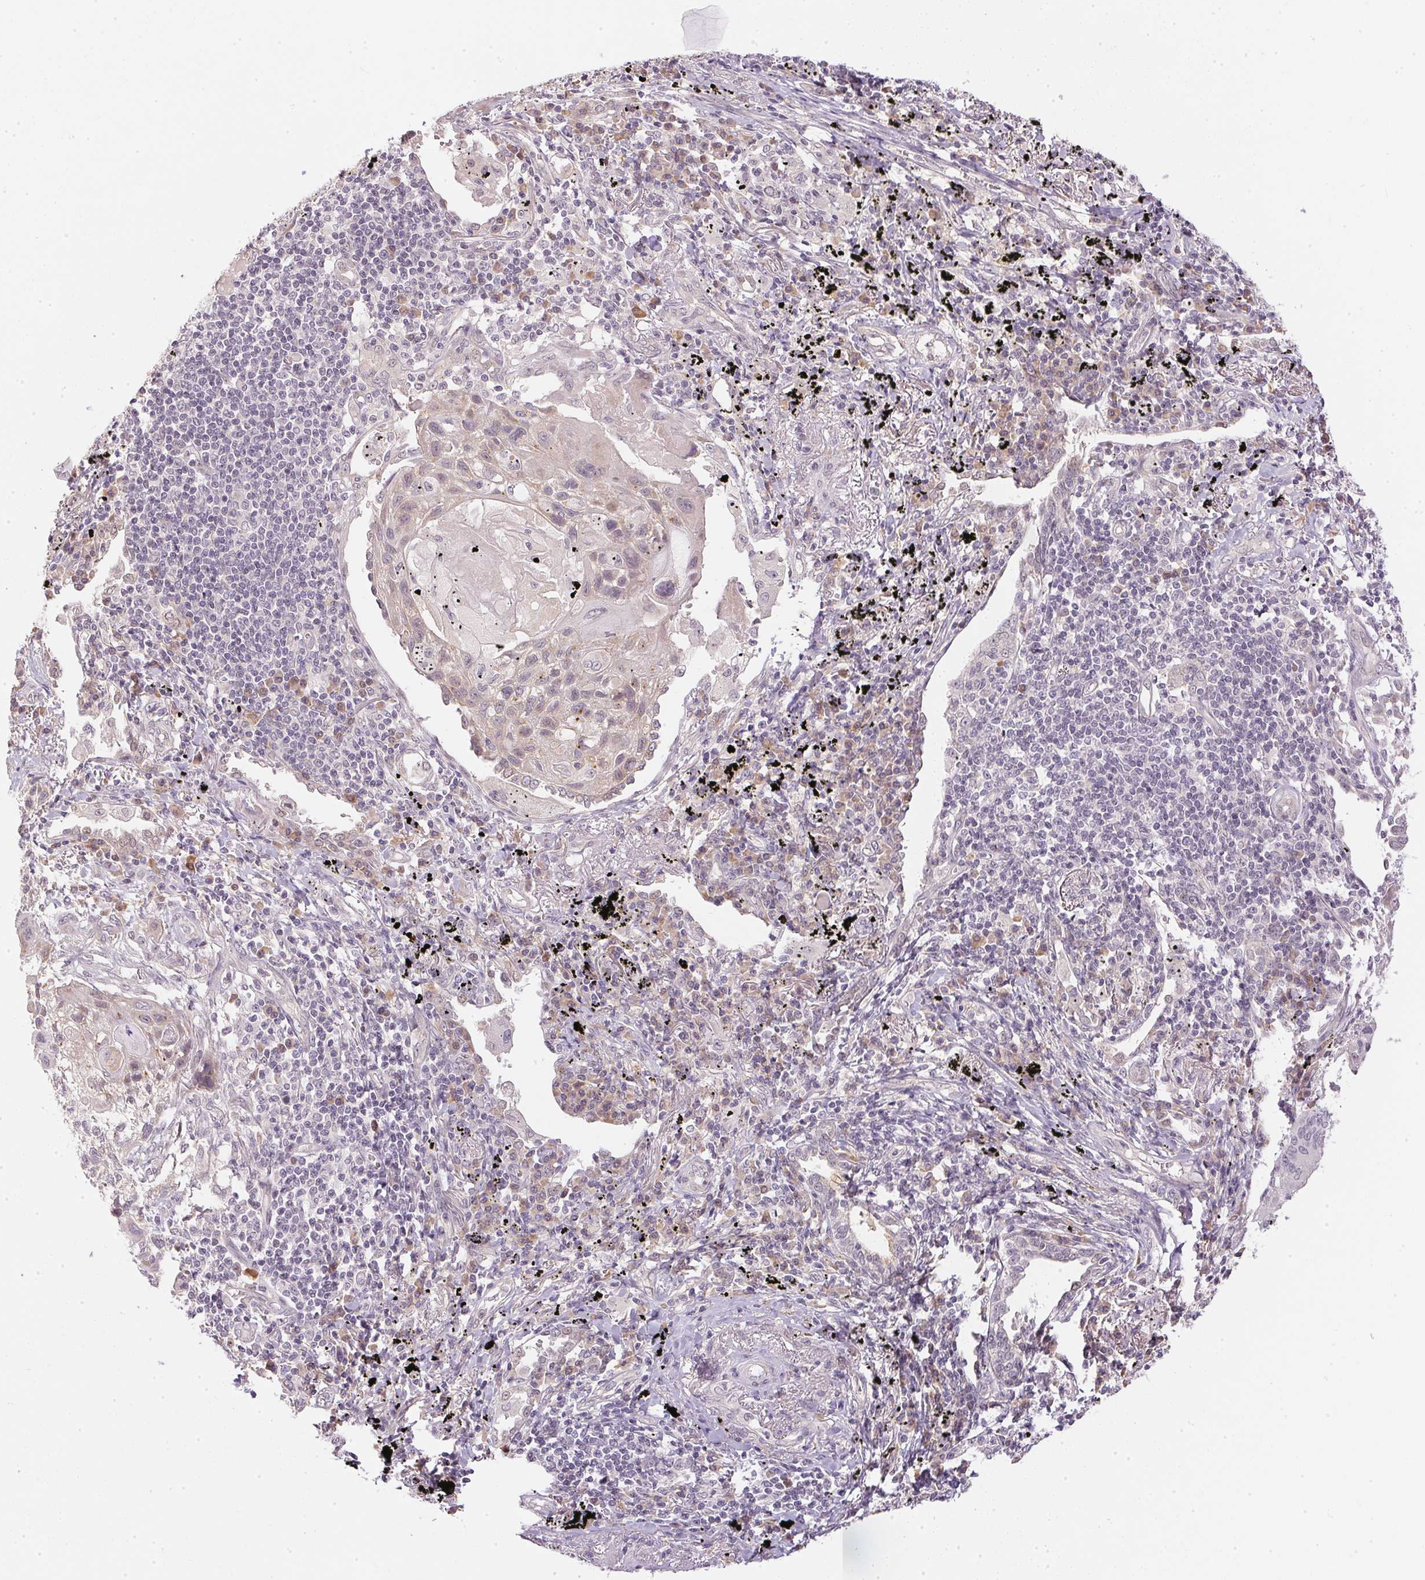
{"staining": {"intensity": "negative", "quantity": "none", "location": "none"}, "tissue": "lung cancer", "cell_type": "Tumor cells", "image_type": "cancer", "snomed": [{"axis": "morphology", "description": "Squamous cell carcinoma, NOS"}, {"axis": "topography", "description": "Lung"}], "caption": "Immunohistochemistry (IHC) image of human lung squamous cell carcinoma stained for a protein (brown), which reveals no positivity in tumor cells.", "gene": "TTC23L", "patient": {"sex": "male", "age": 78}}